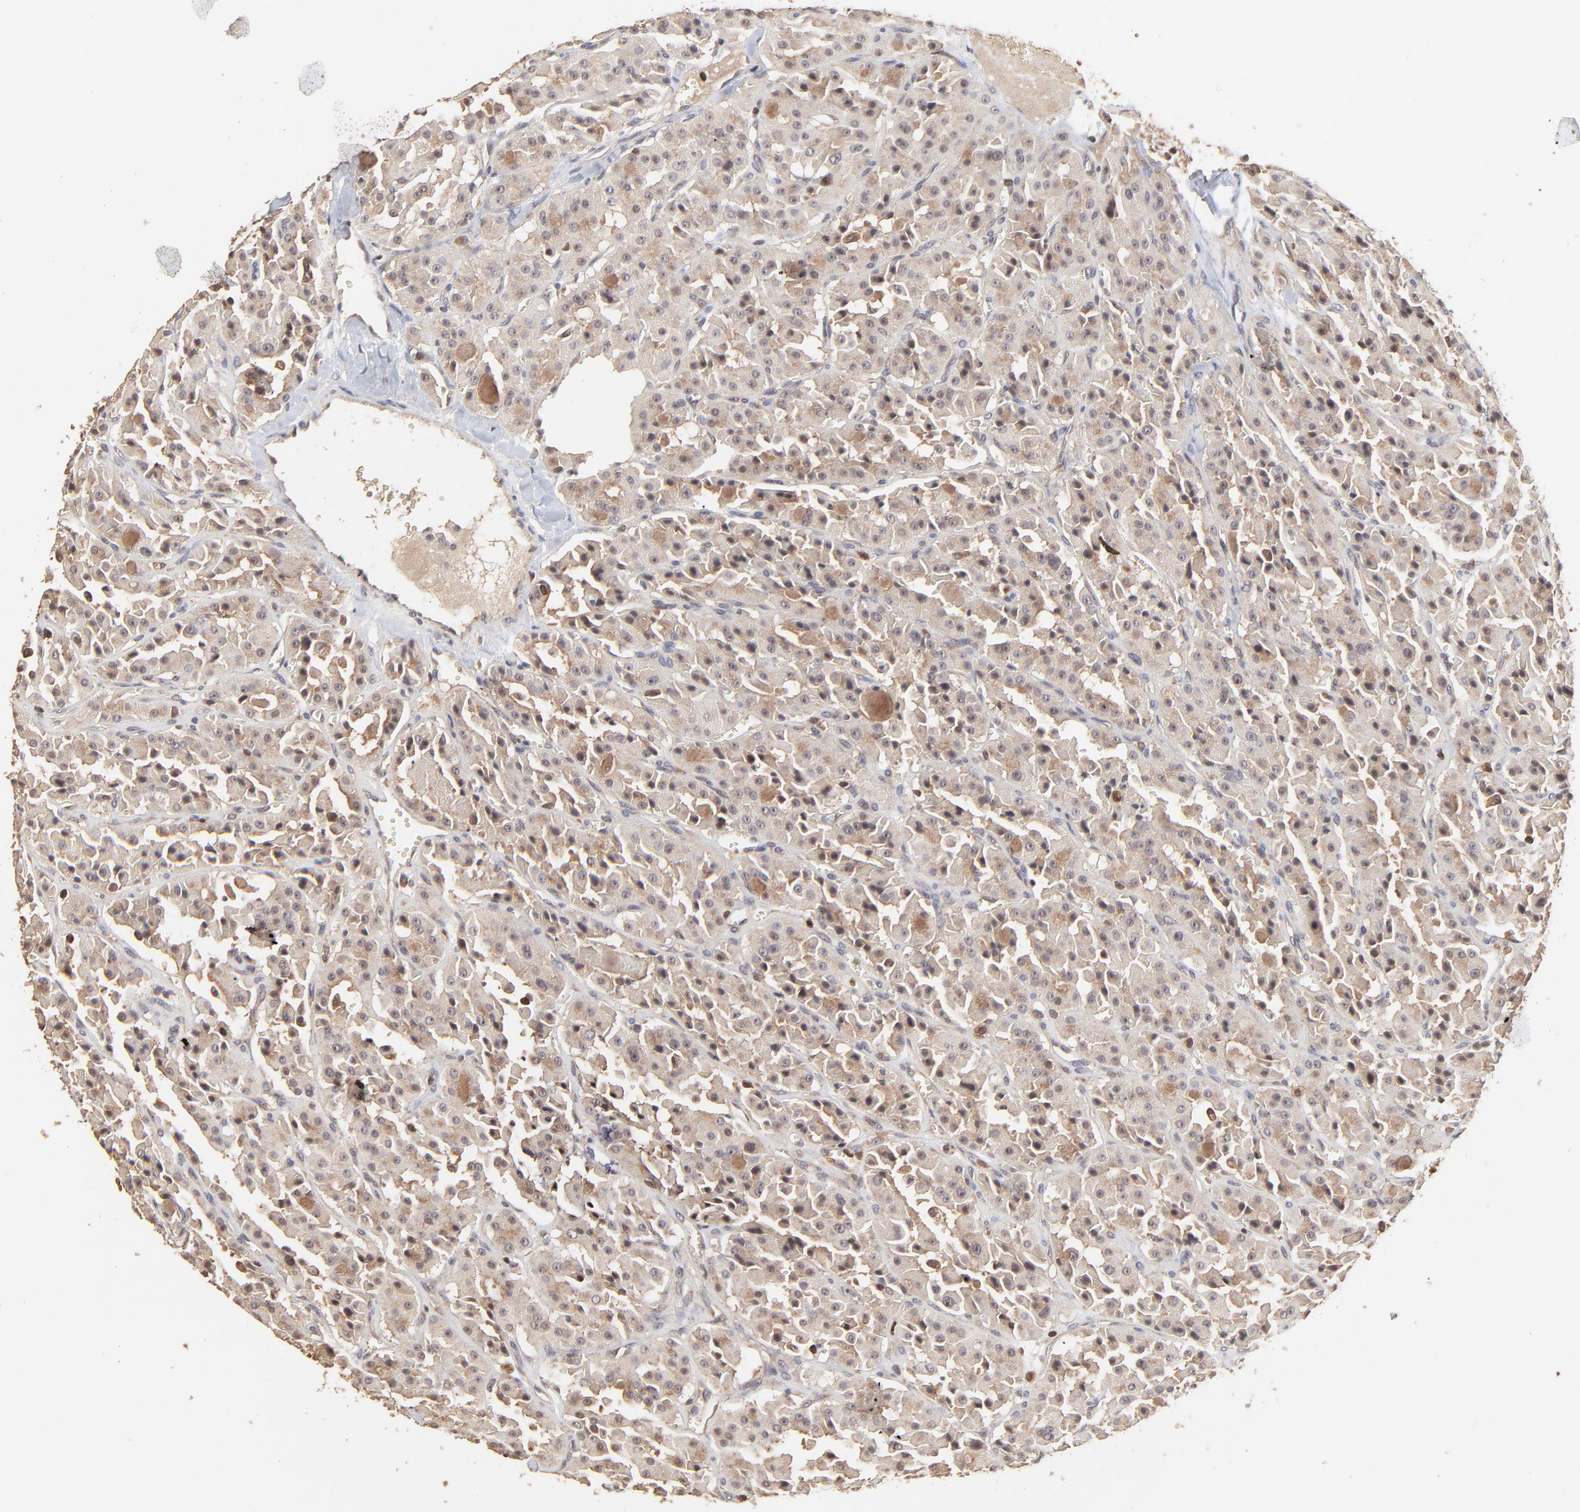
{"staining": {"intensity": "moderate", "quantity": ">75%", "location": "cytoplasmic/membranous"}, "tissue": "thyroid cancer", "cell_type": "Tumor cells", "image_type": "cancer", "snomed": [{"axis": "morphology", "description": "Carcinoma, NOS"}, {"axis": "topography", "description": "Thyroid gland"}], "caption": "Immunohistochemistry (IHC) (DAB (3,3'-diaminobenzidine)) staining of human thyroid cancer displays moderate cytoplasmic/membranous protein positivity in approximately >75% of tumor cells. (Brightfield microscopy of DAB IHC at high magnification).", "gene": "STON2", "patient": {"sex": "male", "age": 76}}